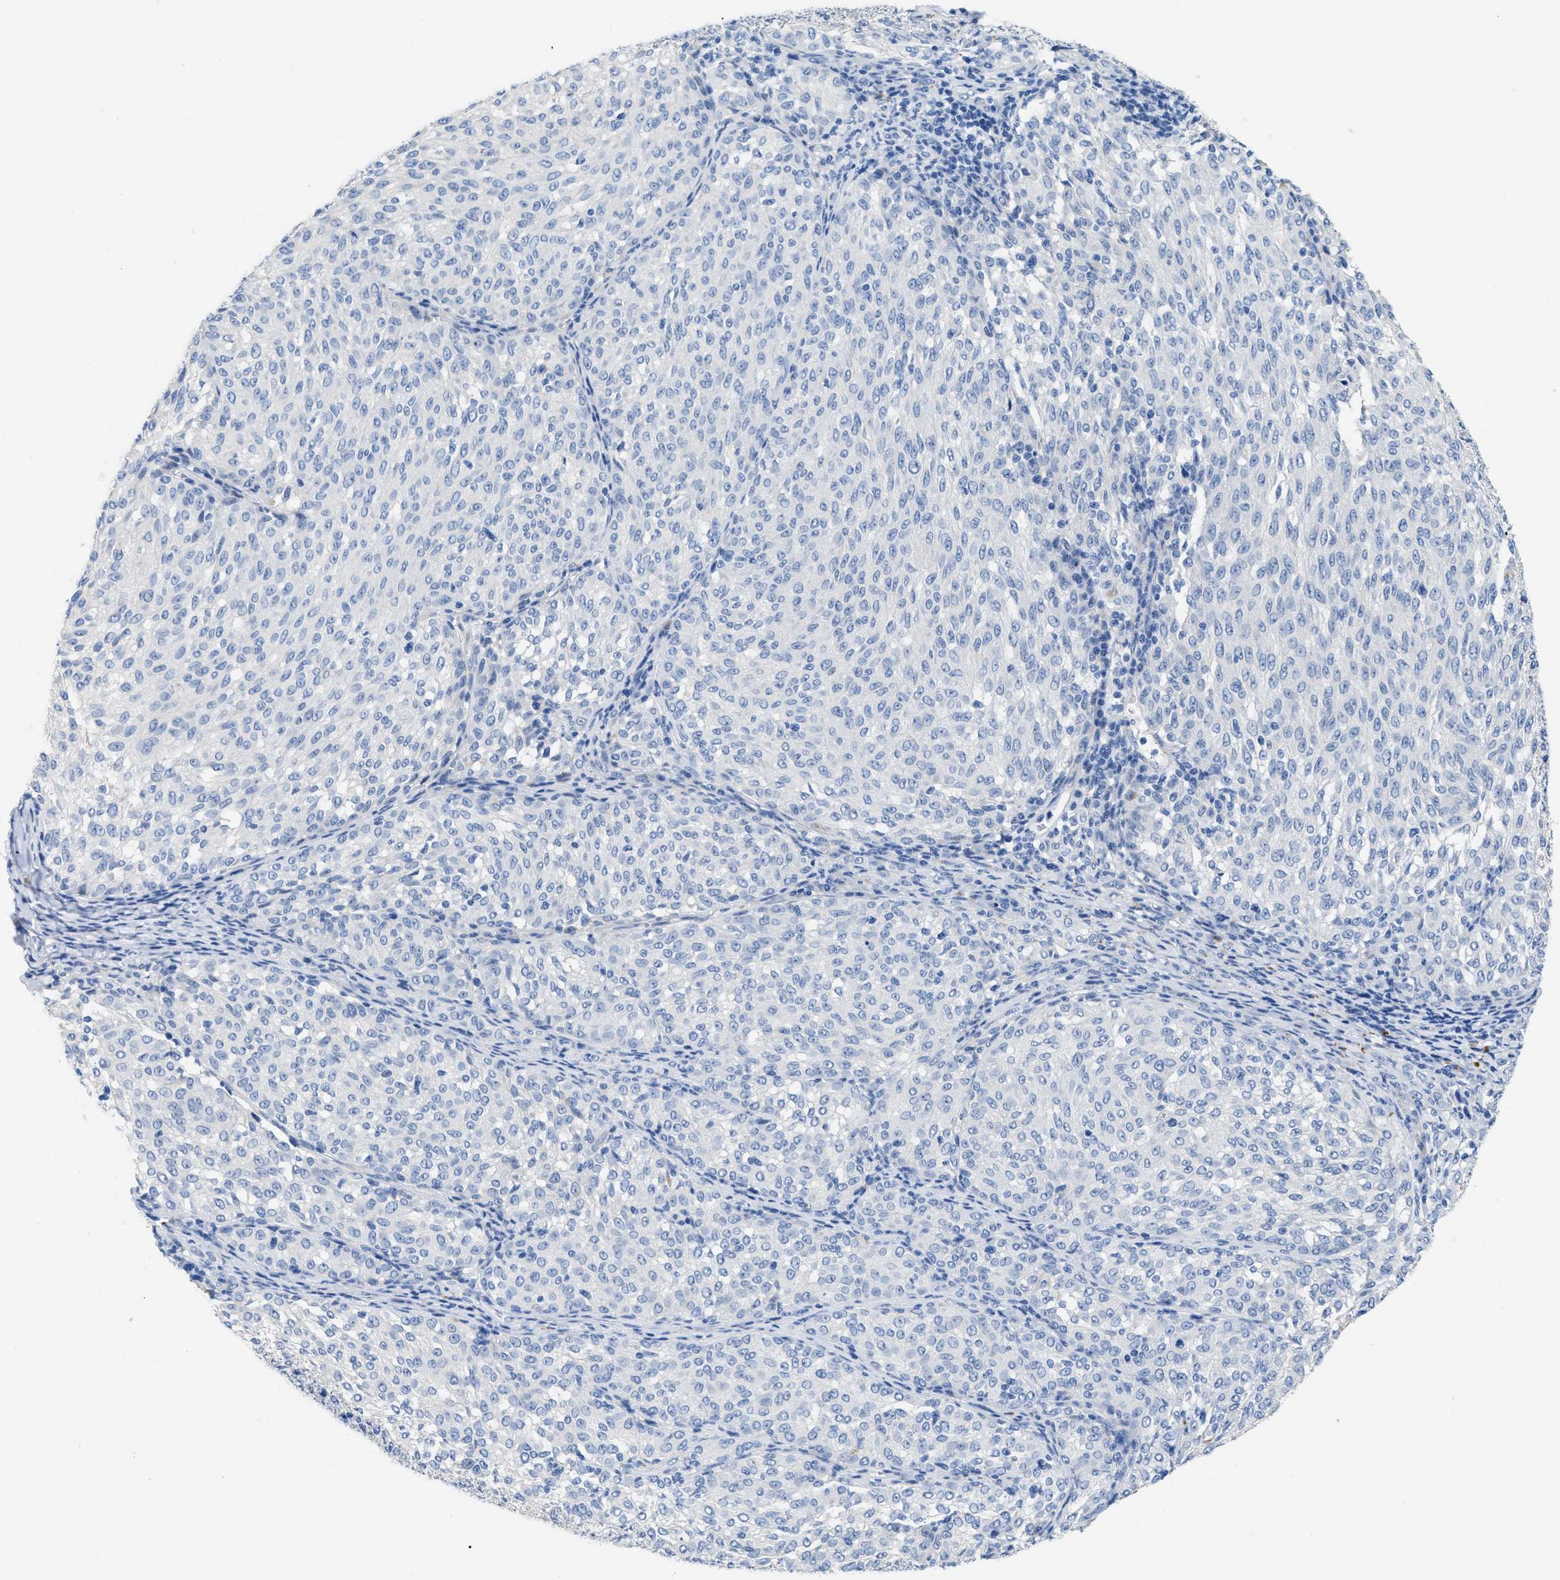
{"staining": {"intensity": "negative", "quantity": "none", "location": "none"}, "tissue": "melanoma", "cell_type": "Tumor cells", "image_type": "cancer", "snomed": [{"axis": "morphology", "description": "Malignant melanoma, NOS"}, {"axis": "topography", "description": "Skin"}], "caption": "Human malignant melanoma stained for a protein using immunohistochemistry (IHC) exhibits no expression in tumor cells.", "gene": "APOBEC2", "patient": {"sex": "female", "age": 72}}